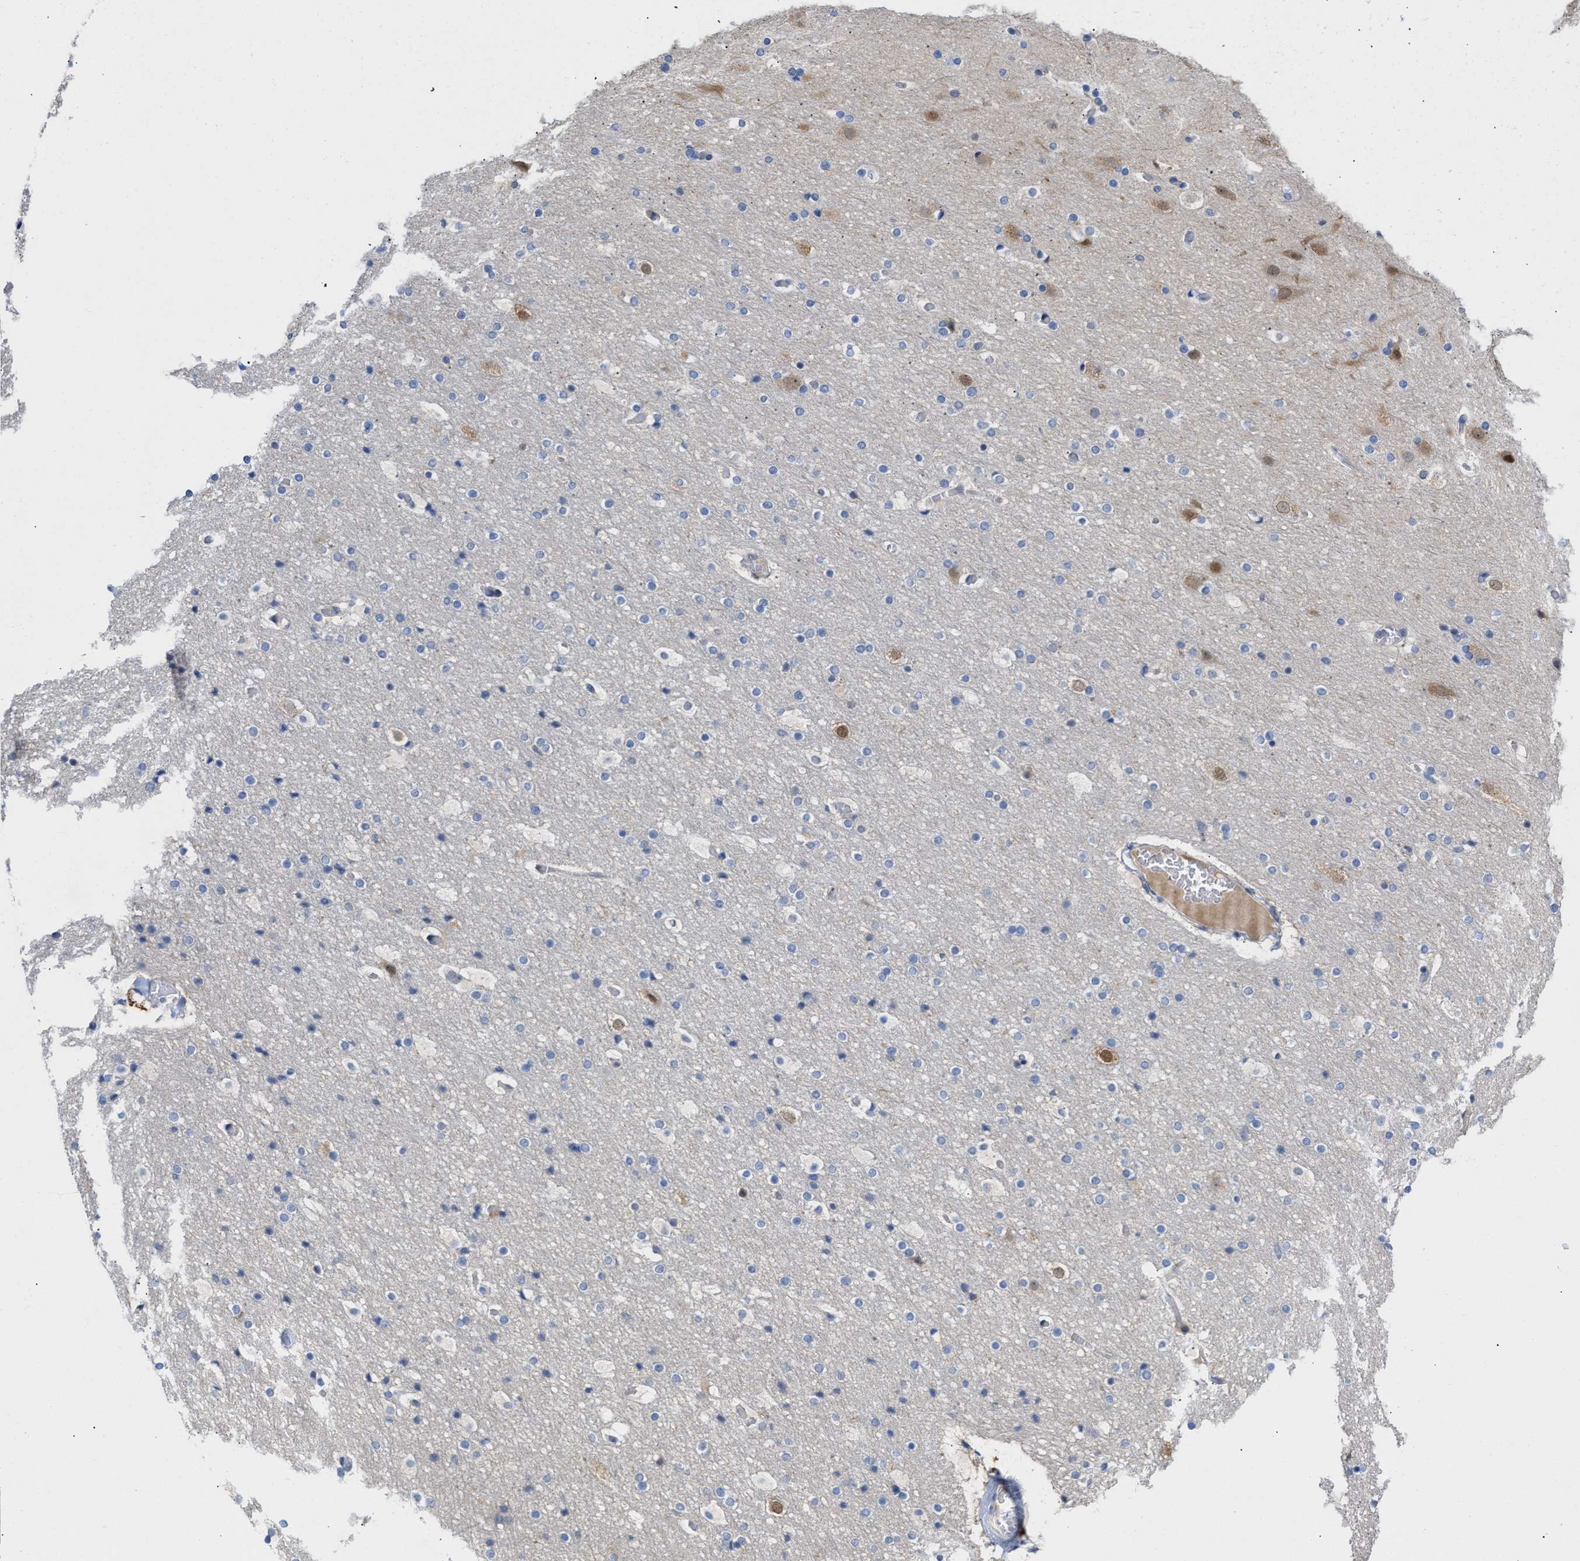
{"staining": {"intensity": "negative", "quantity": "none", "location": "none"}, "tissue": "cerebral cortex", "cell_type": "Endothelial cells", "image_type": "normal", "snomed": [{"axis": "morphology", "description": "Normal tissue, NOS"}, {"axis": "topography", "description": "Cerebral cortex"}], "caption": "The IHC image has no significant staining in endothelial cells of cerebral cortex.", "gene": "BBLN", "patient": {"sex": "male", "age": 57}}